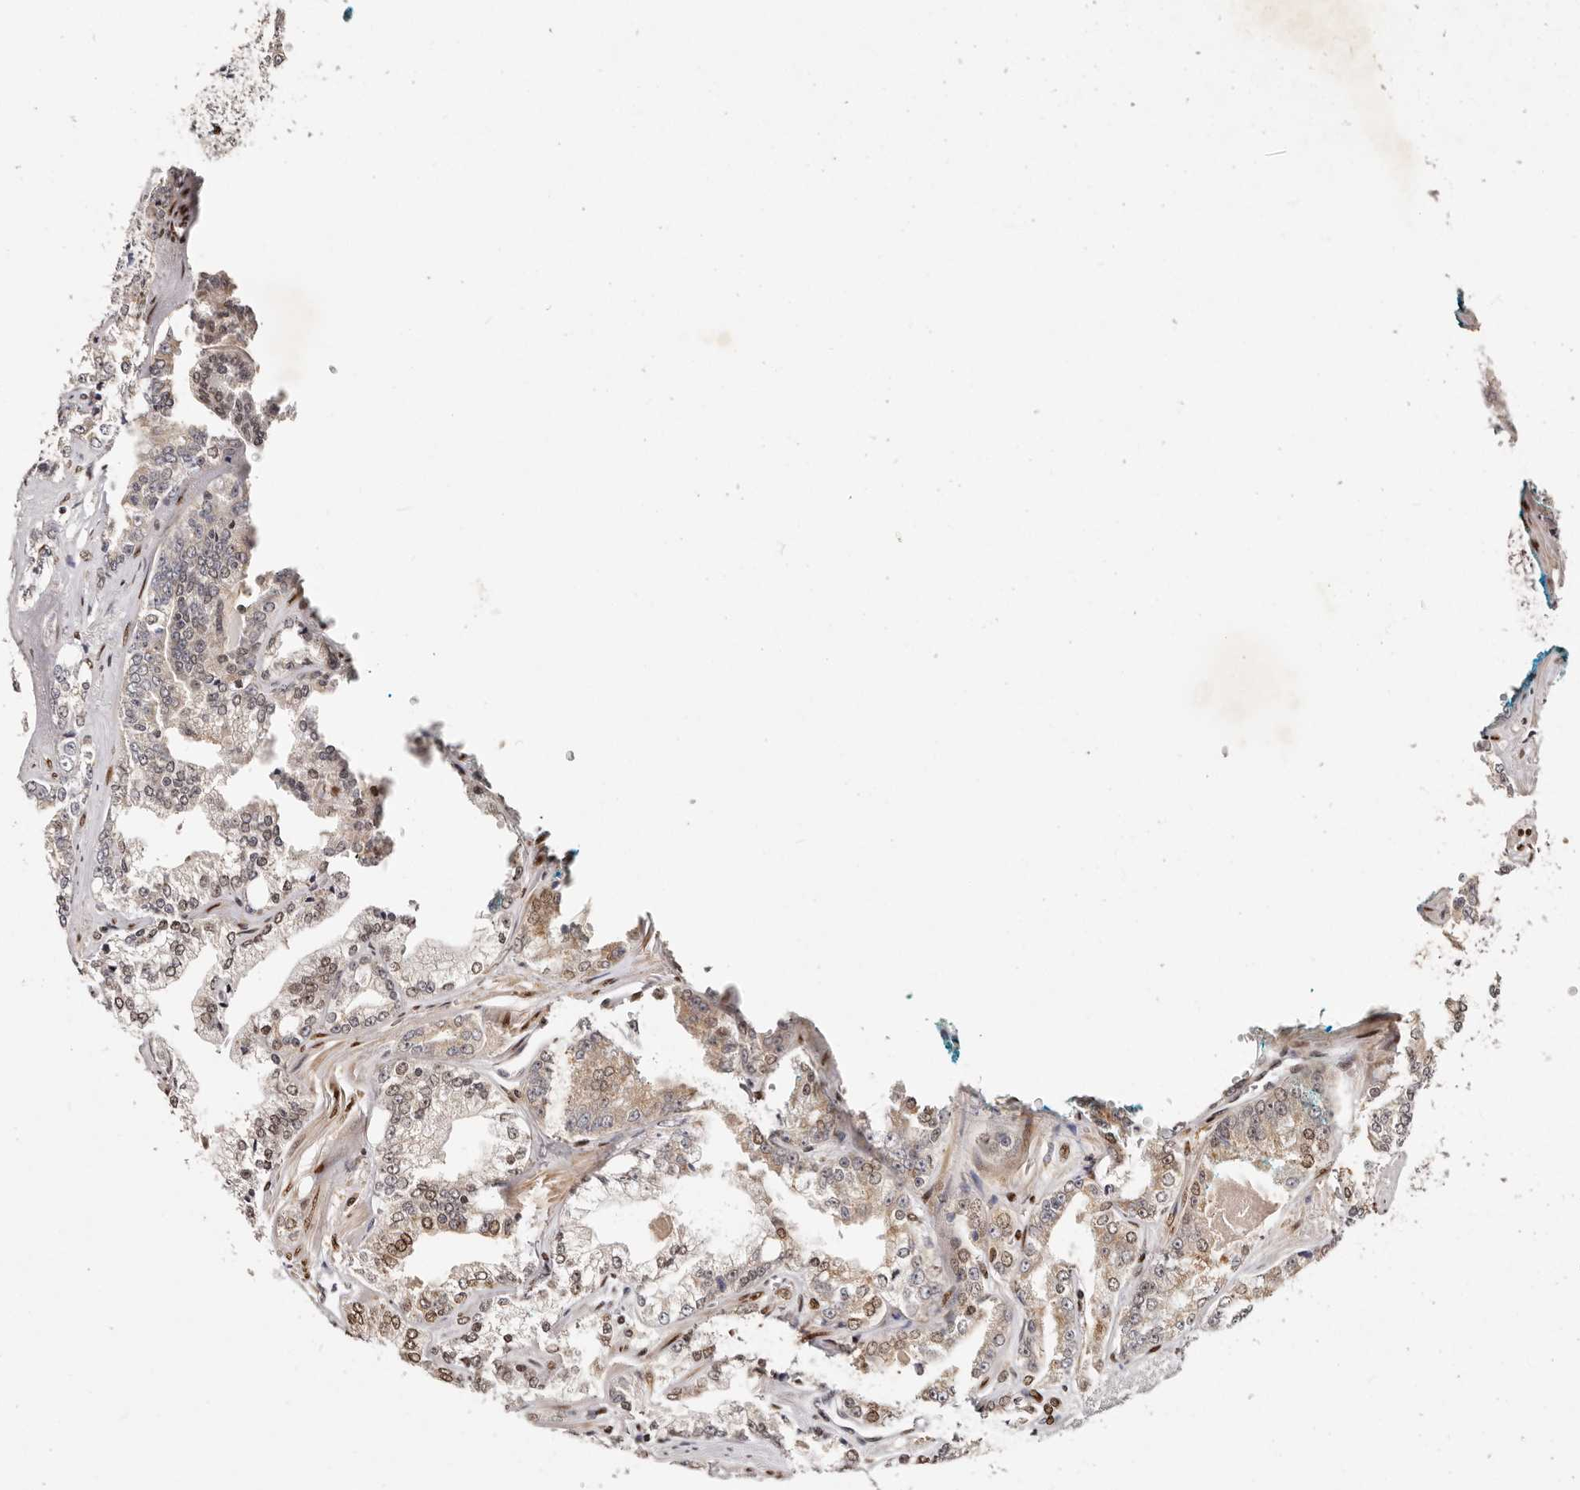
{"staining": {"intensity": "moderate", "quantity": "<25%", "location": "cytoplasmic/membranous"}, "tissue": "prostate cancer", "cell_type": "Tumor cells", "image_type": "cancer", "snomed": [{"axis": "morphology", "description": "Adenocarcinoma, High grade"}, {"axis": "topography", "description": "Prostate"}], "caption": "The histopathology image shows staining of prostate cancer, revealing moderate cytoplasmic/membranous protein staining (brown color) within tumor cells. (Brightfield microscopy of DAB IHC at high magnification).", "gene": "IQGAP3", "patient": {"sex": "male", "age": 71}}